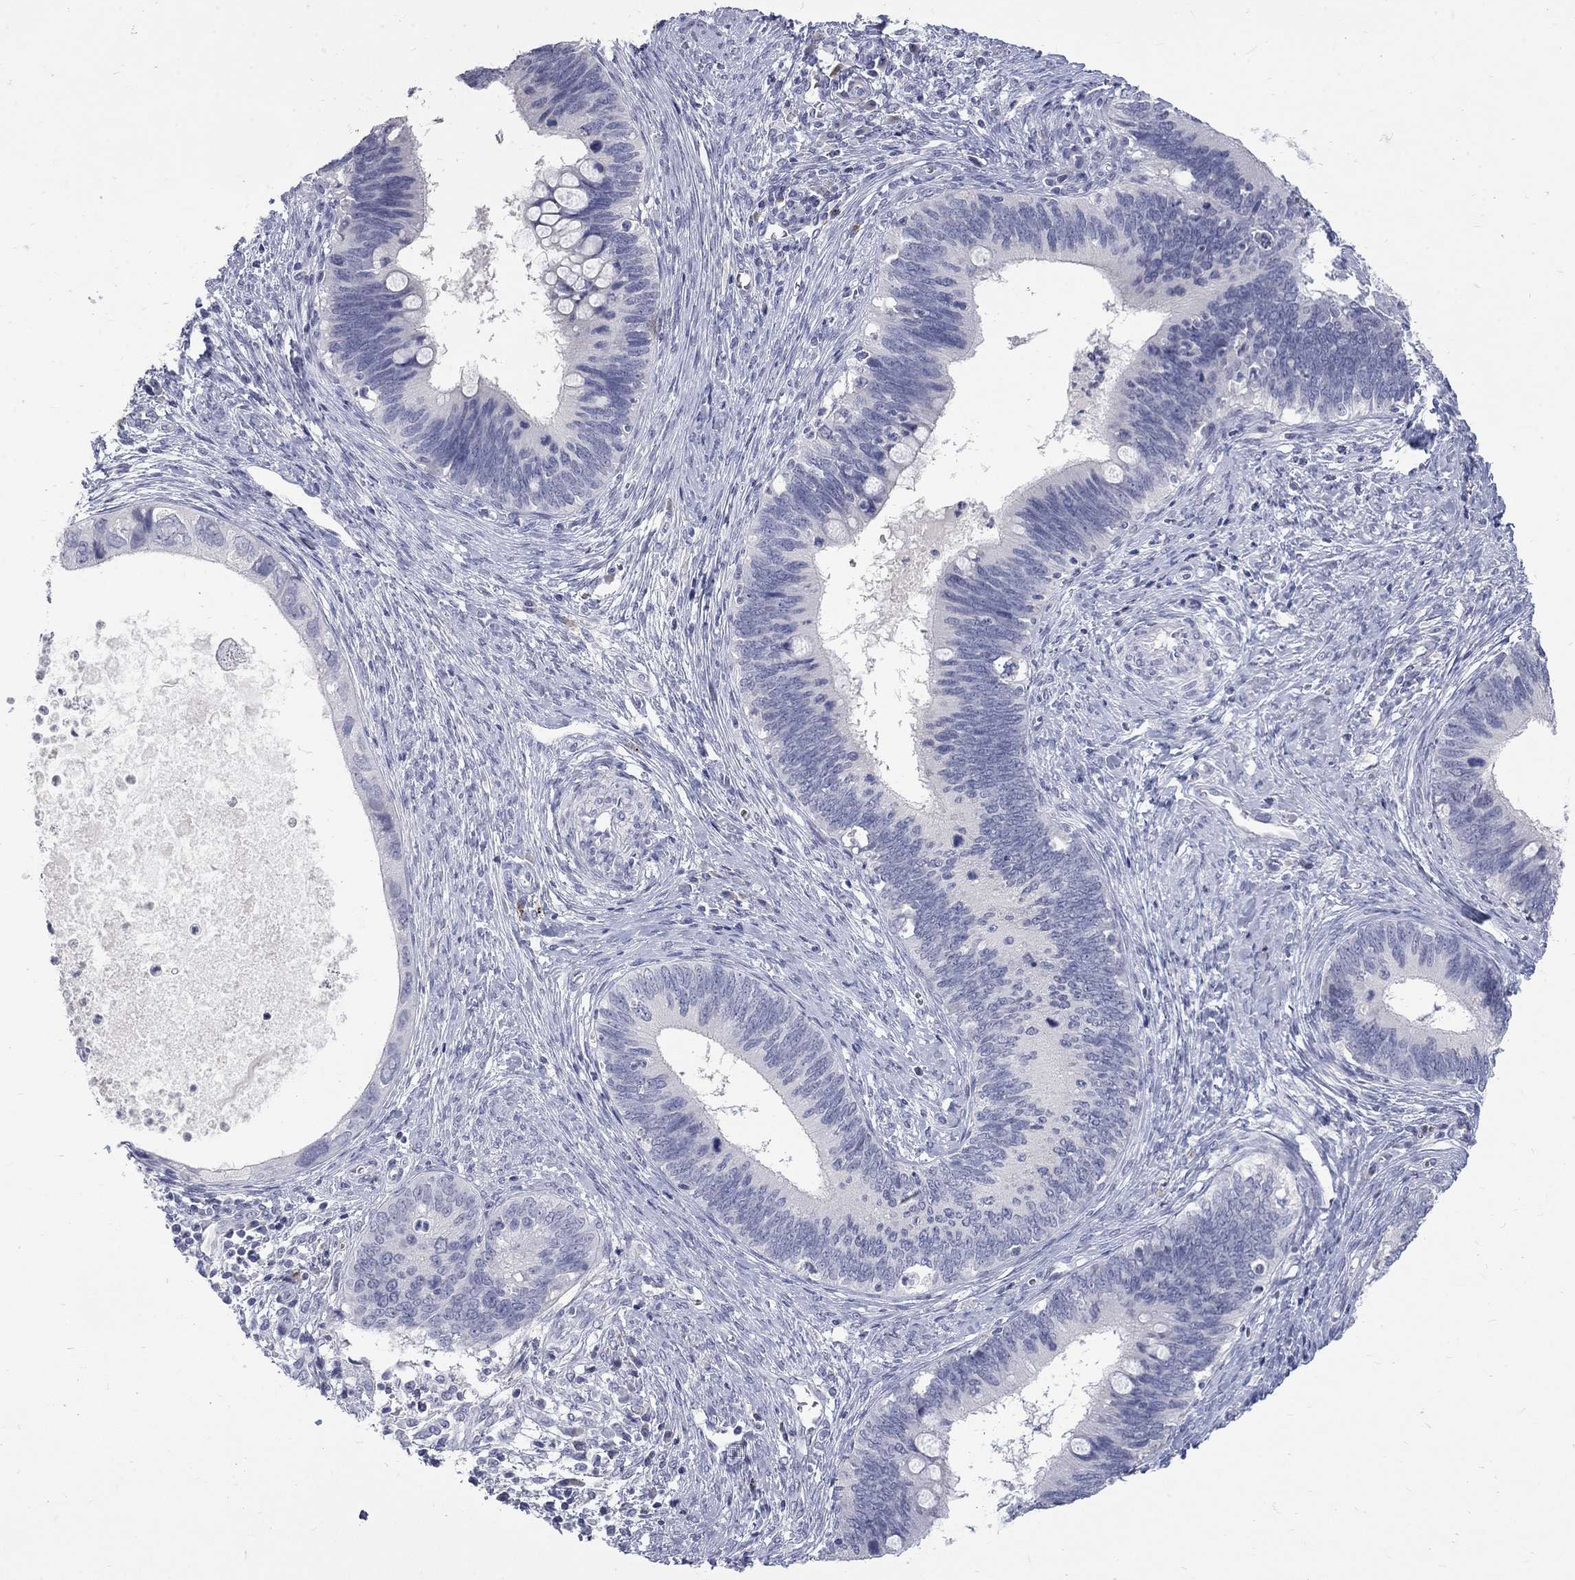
{"staining": {"intensity": "negative", "quantity": "none", "location": "none"}, "tissue": "cervical cancer", "cell_type": "Tumor cells", "image_type": "cancer", "snomed": [{"axis": "morphology", "description": "Adenocarcinoma, NOS"}, {"axis": "topography", "description": "Cervix"}], "caption": "The image displays no significant staining in tumor cells of cervical cancer.", "gene": "CTNND2", "patient": {"sex": "female", "age": 42}}